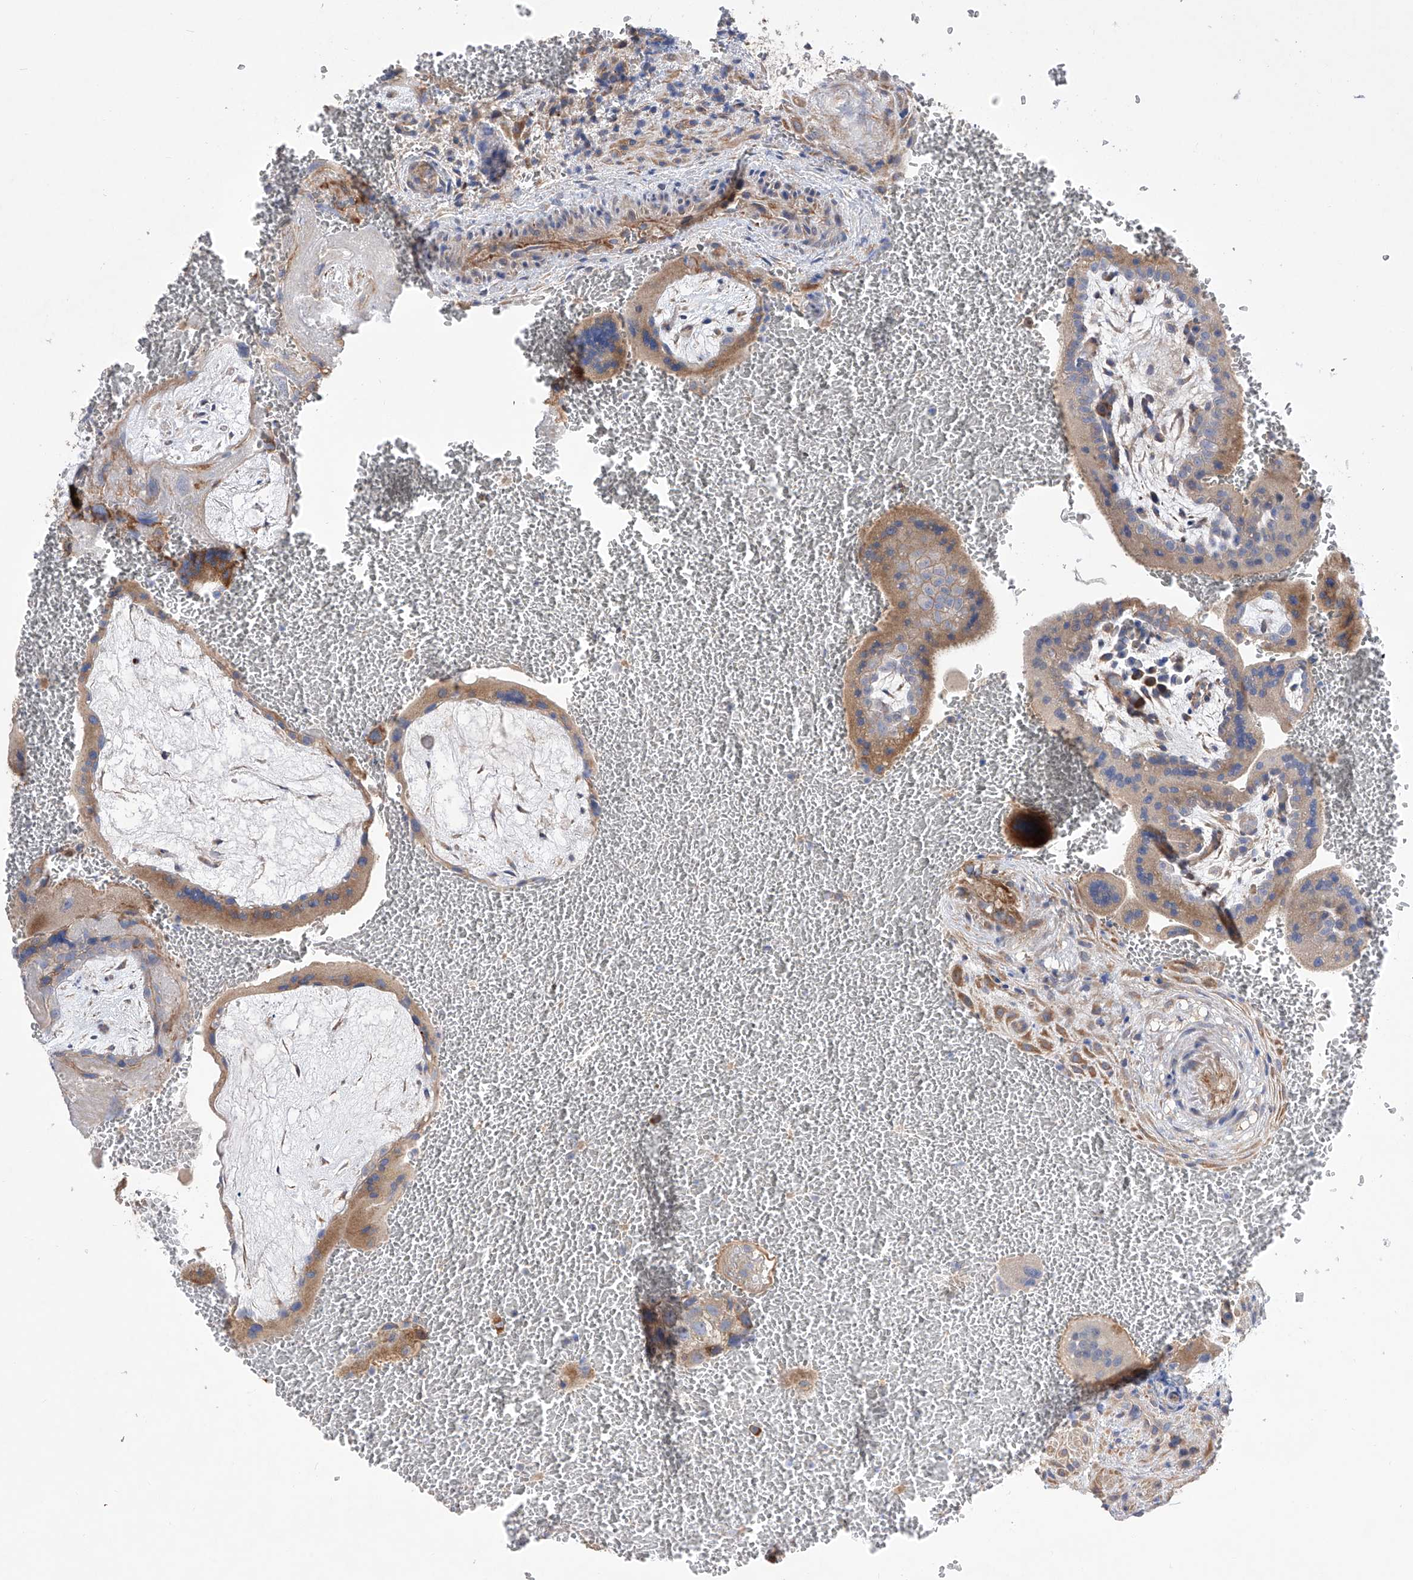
{"staining": {"intensity": "strong", "quantity": ">75%", "location": "cytoplasmic/membranous"}, "tissue": "placenta", "cell_type": "Decidual cells", "image_type": "normal", "snomed": [{"axis": "morphology", "description": "Normal tissue, NOS"}, {"axis": "topography", "description": "Placenta"}], "caption": "IHC staining of benign placenta, which reveals high levels of strong cytoplasmic/membranous positivity in about >75% of decidual cells indicating strong cytoplasmic/membranous protein positivity. The staining was performed using DAB (brown) for protein detection and nuclei were counterstained in hematoxylin (blue).", "gene": "NFATC4", "patient": {"sex": "female", "age": 35}}